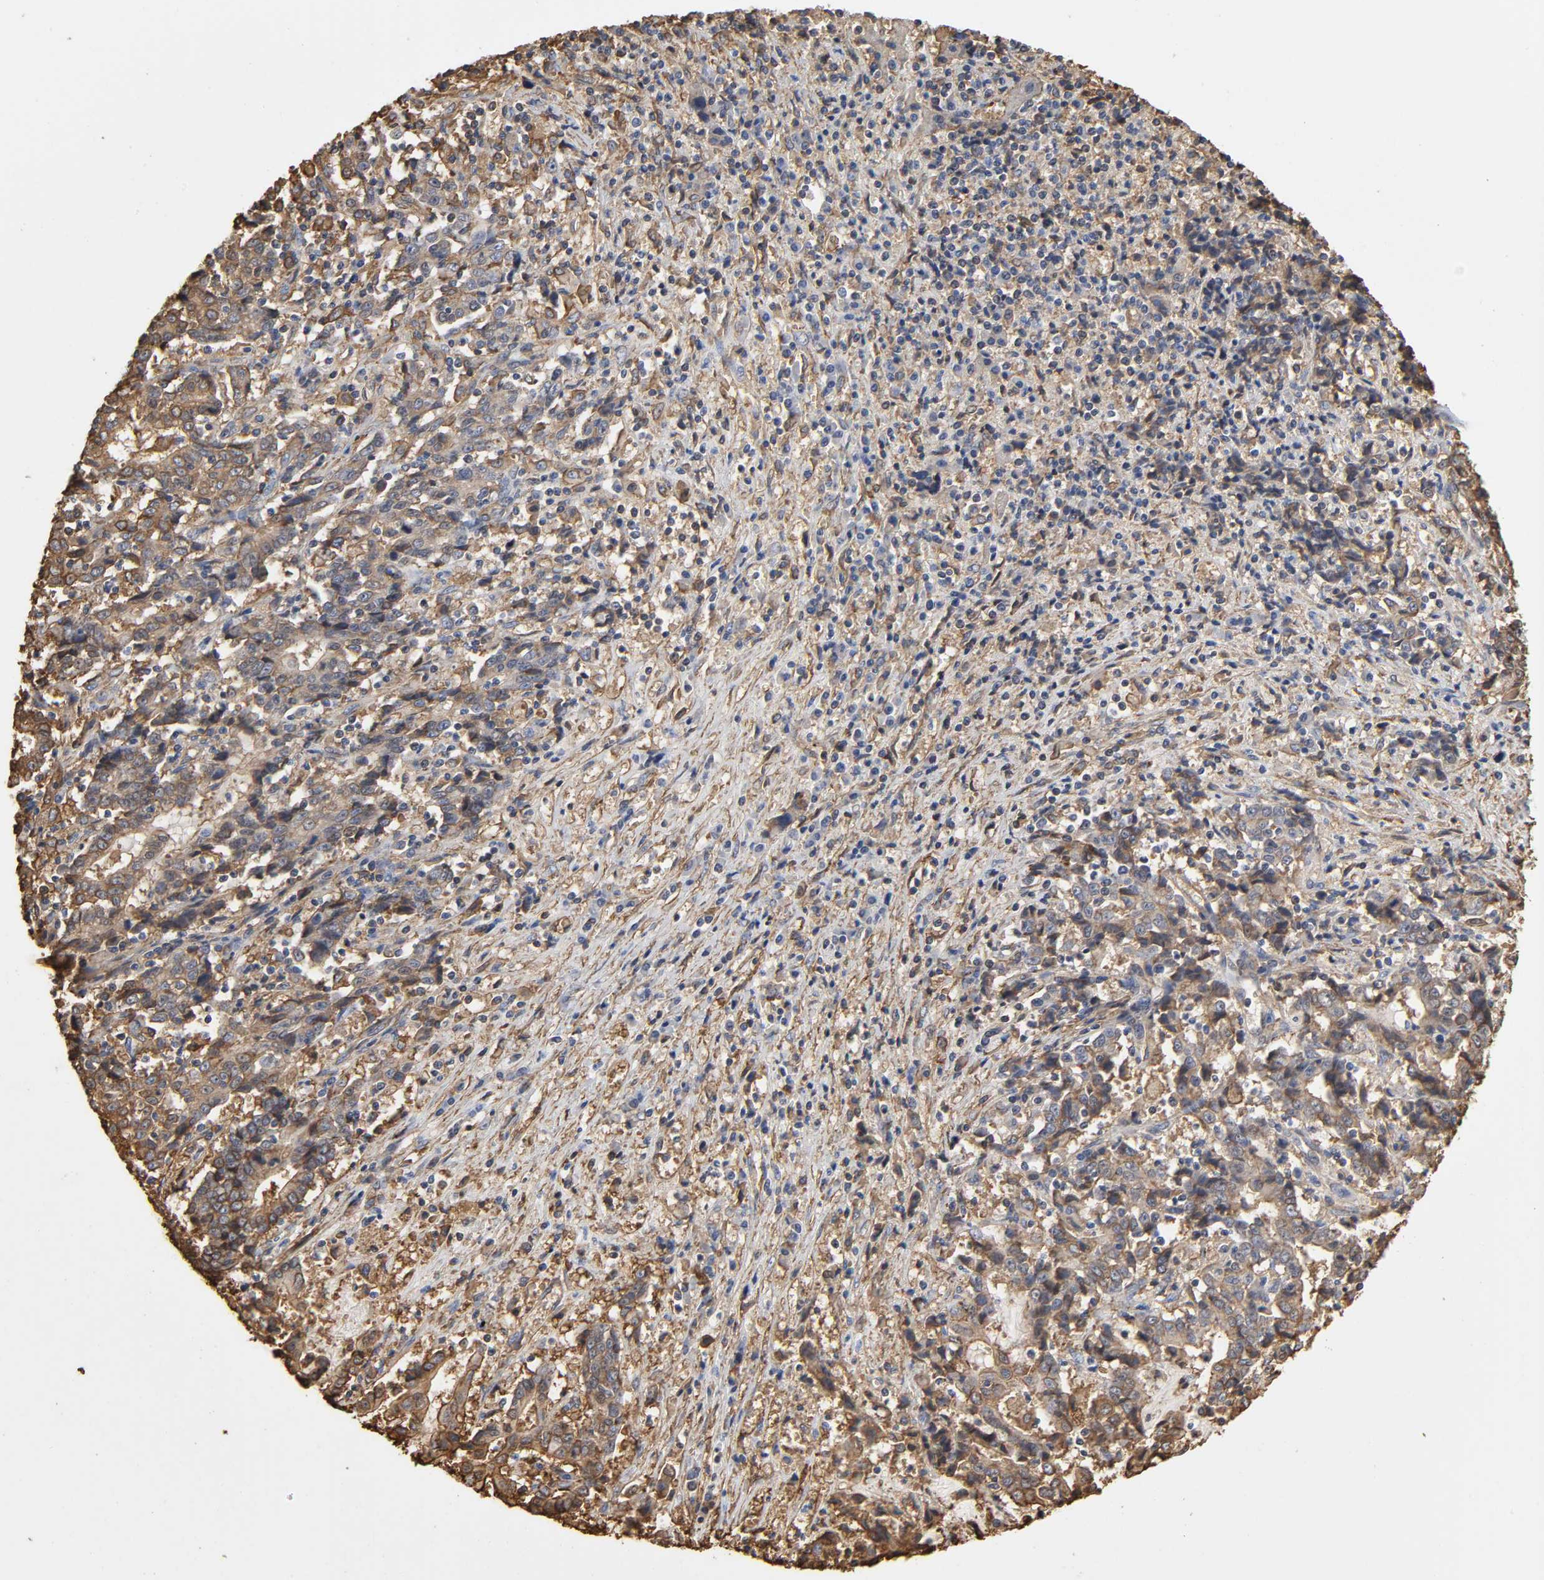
{"staining": {"intensity": "moderate", "quantity": ">75%", "location": "cytoplasmic/membranous"}, "tissue": "liver cancer", "cell_type": "Tumor cells", "image_type": "cancer", "snomed": [{"axis": "morphology", "description": "Cholangiocarcinoma"}, {"axis": "topography", "description": "Liver"}], "caption": "Tumor cells demonstrate medium levels of moderate cytoplasmic/membranous positivity in approximately >75% of cells in human liver cholangiocarcinoma.", "gene": "ANXA2", "patient": {"sex": "male", "age": 57}}